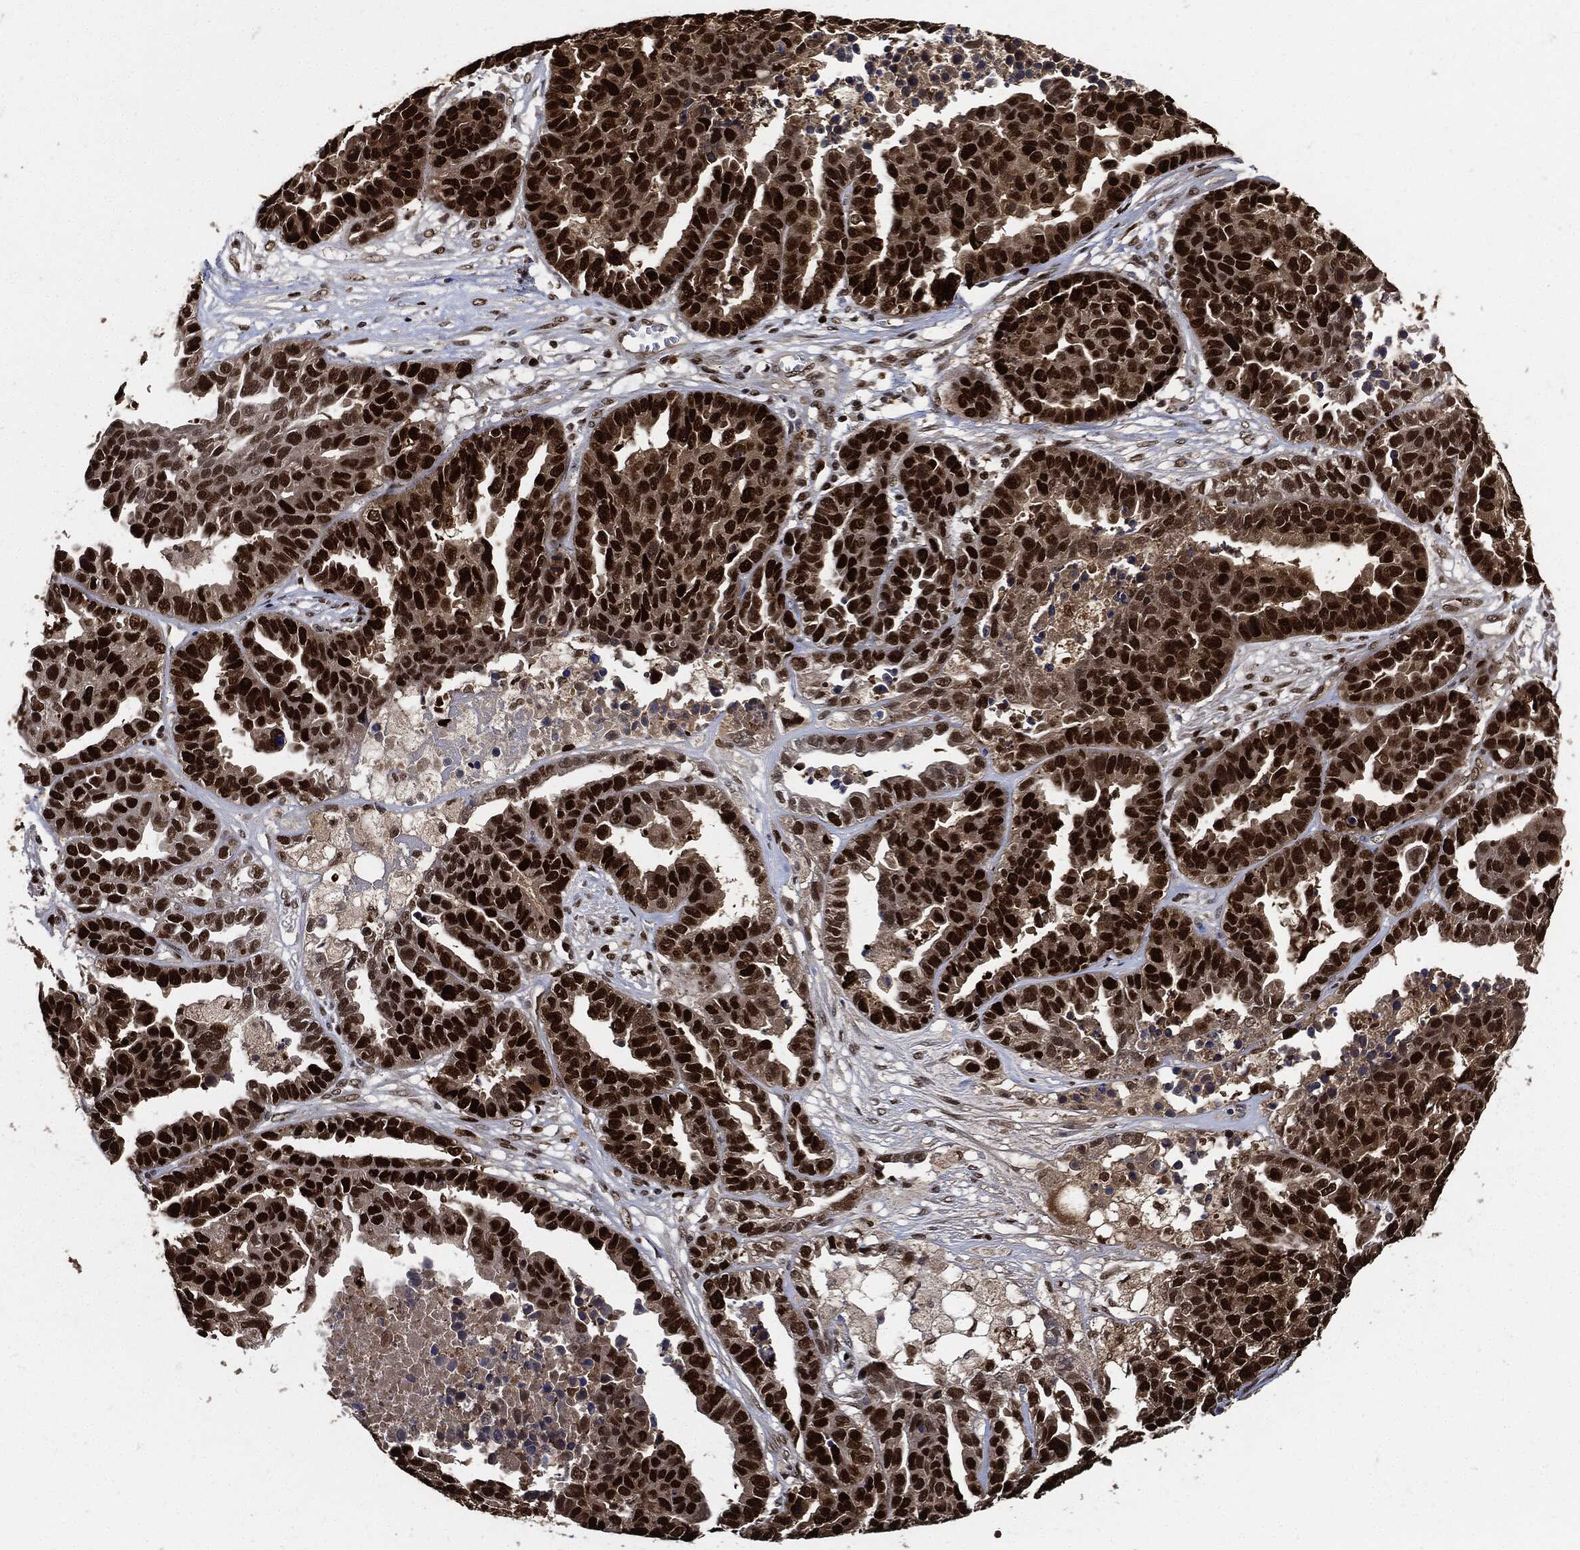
{"staining": {"intensity": "strong", "quantity": ">75%", "location": "nuclear"}, "tissue": "ovarian cancer", "cell_type": "Tumor cells", "image_type": "cancer", "snomed": [{"axis": "morphology", "description": "Cystadenocarcinoma, serous, NOS"}, {"axis": "topography", "description": "Ovary"}], "caption": "IHC photomicrograph of human ovarian cancer (serous cystadenocarcinoma) stained for a protein (brown), which shows high levels of strong nuclear positivity in about >75% of tumor cells.", "gene": "PCNA", "patient": {"sex": "female", "age": 87}}